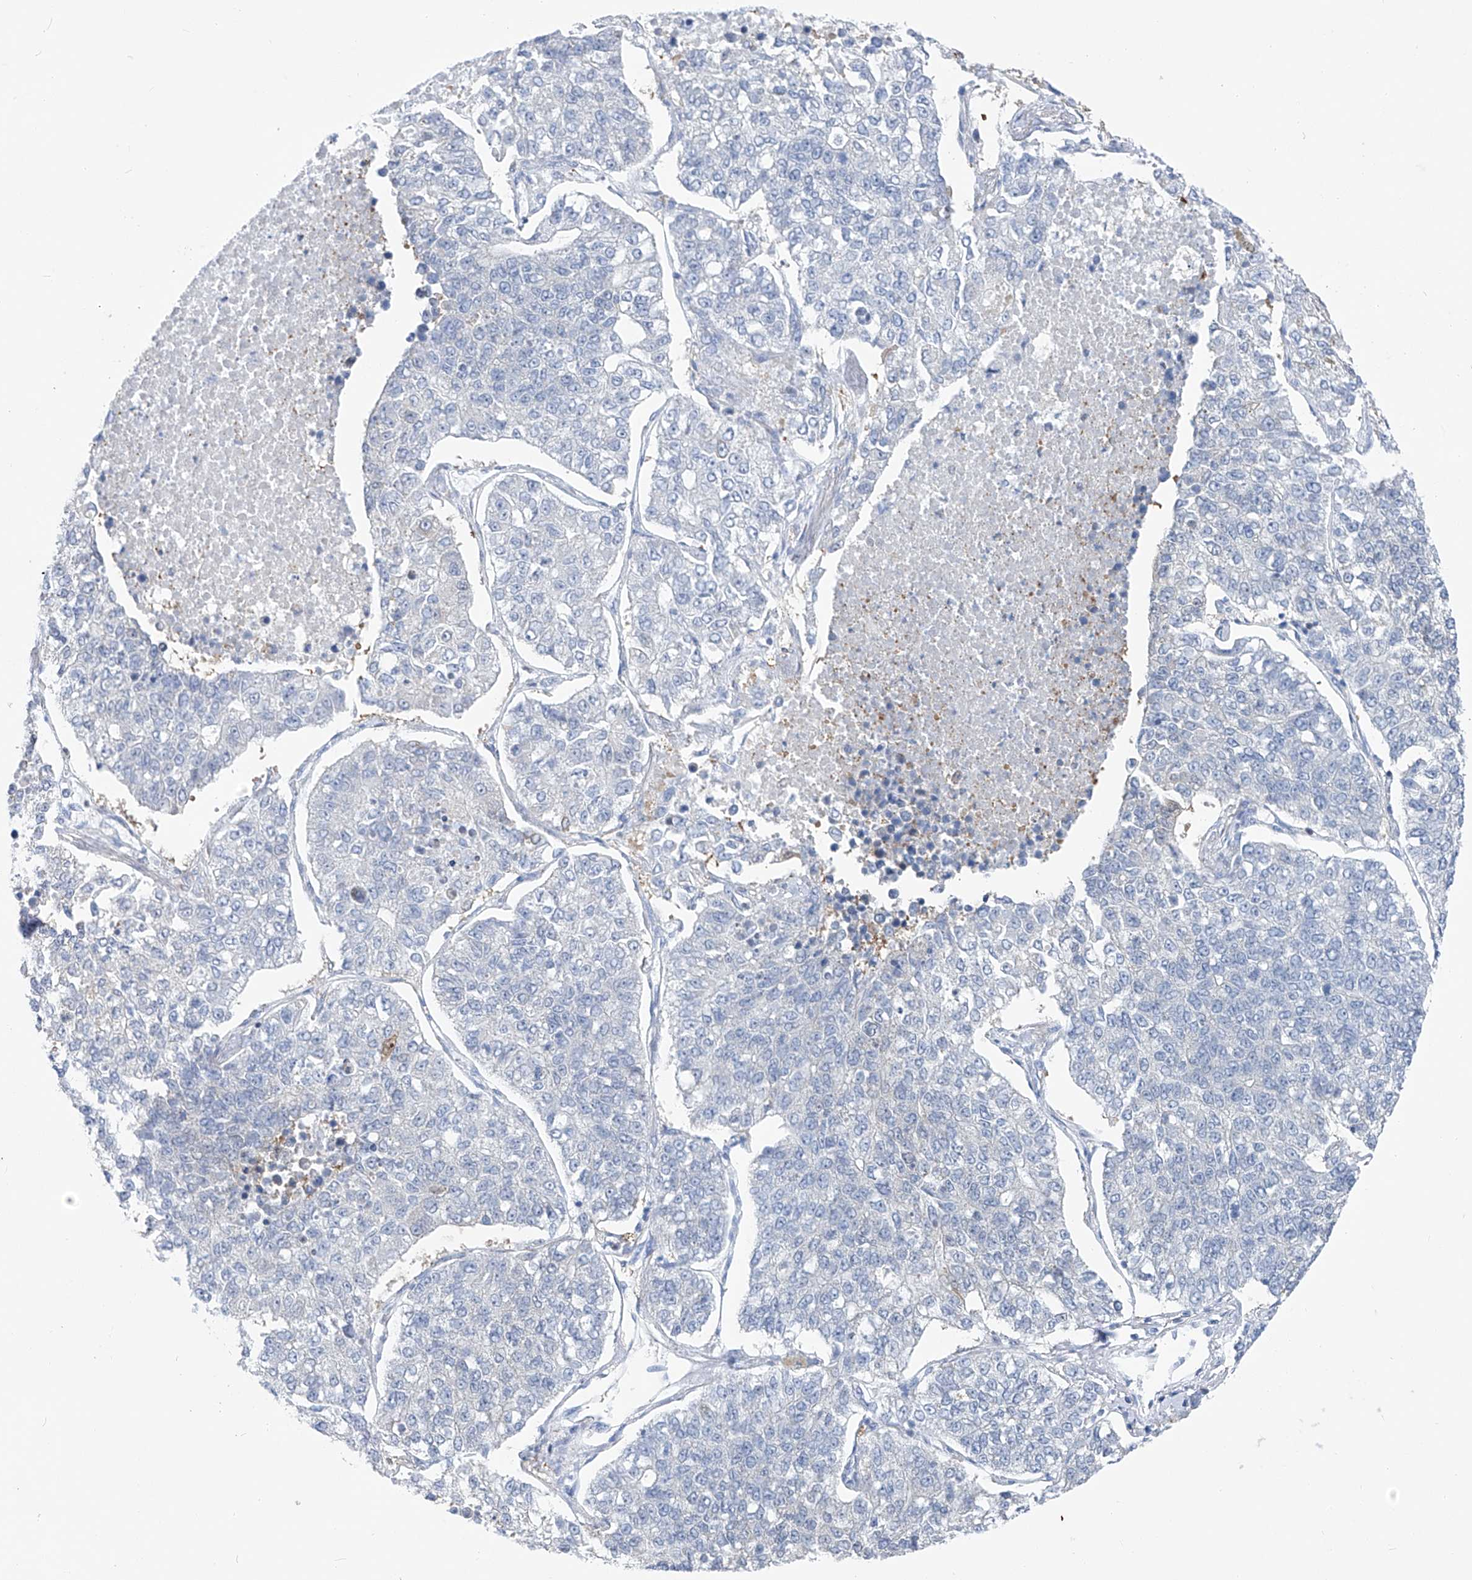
{"staining": {"intensity": "negative", "quantity": "none", "location": "none"}, "tissue": "lung cancer", "cell_type": "Tumor cells", "image_type": "cancer", "snomed": [{"axis": "morphology", "description": "Adenocarcinoma, NOS"}, {"axis": "topography", "description": "Lung"}], "caption": "Immunohistochemistry (IHC) image of neoplastic tissue: adenocarcinoma (lung) stained with DAB (3,3'-diaminobenzidine) demonstrates no significant protein expression in tumor cells.", "gene": "UFL1", "patient": {"sex": "male", "age": 49}}